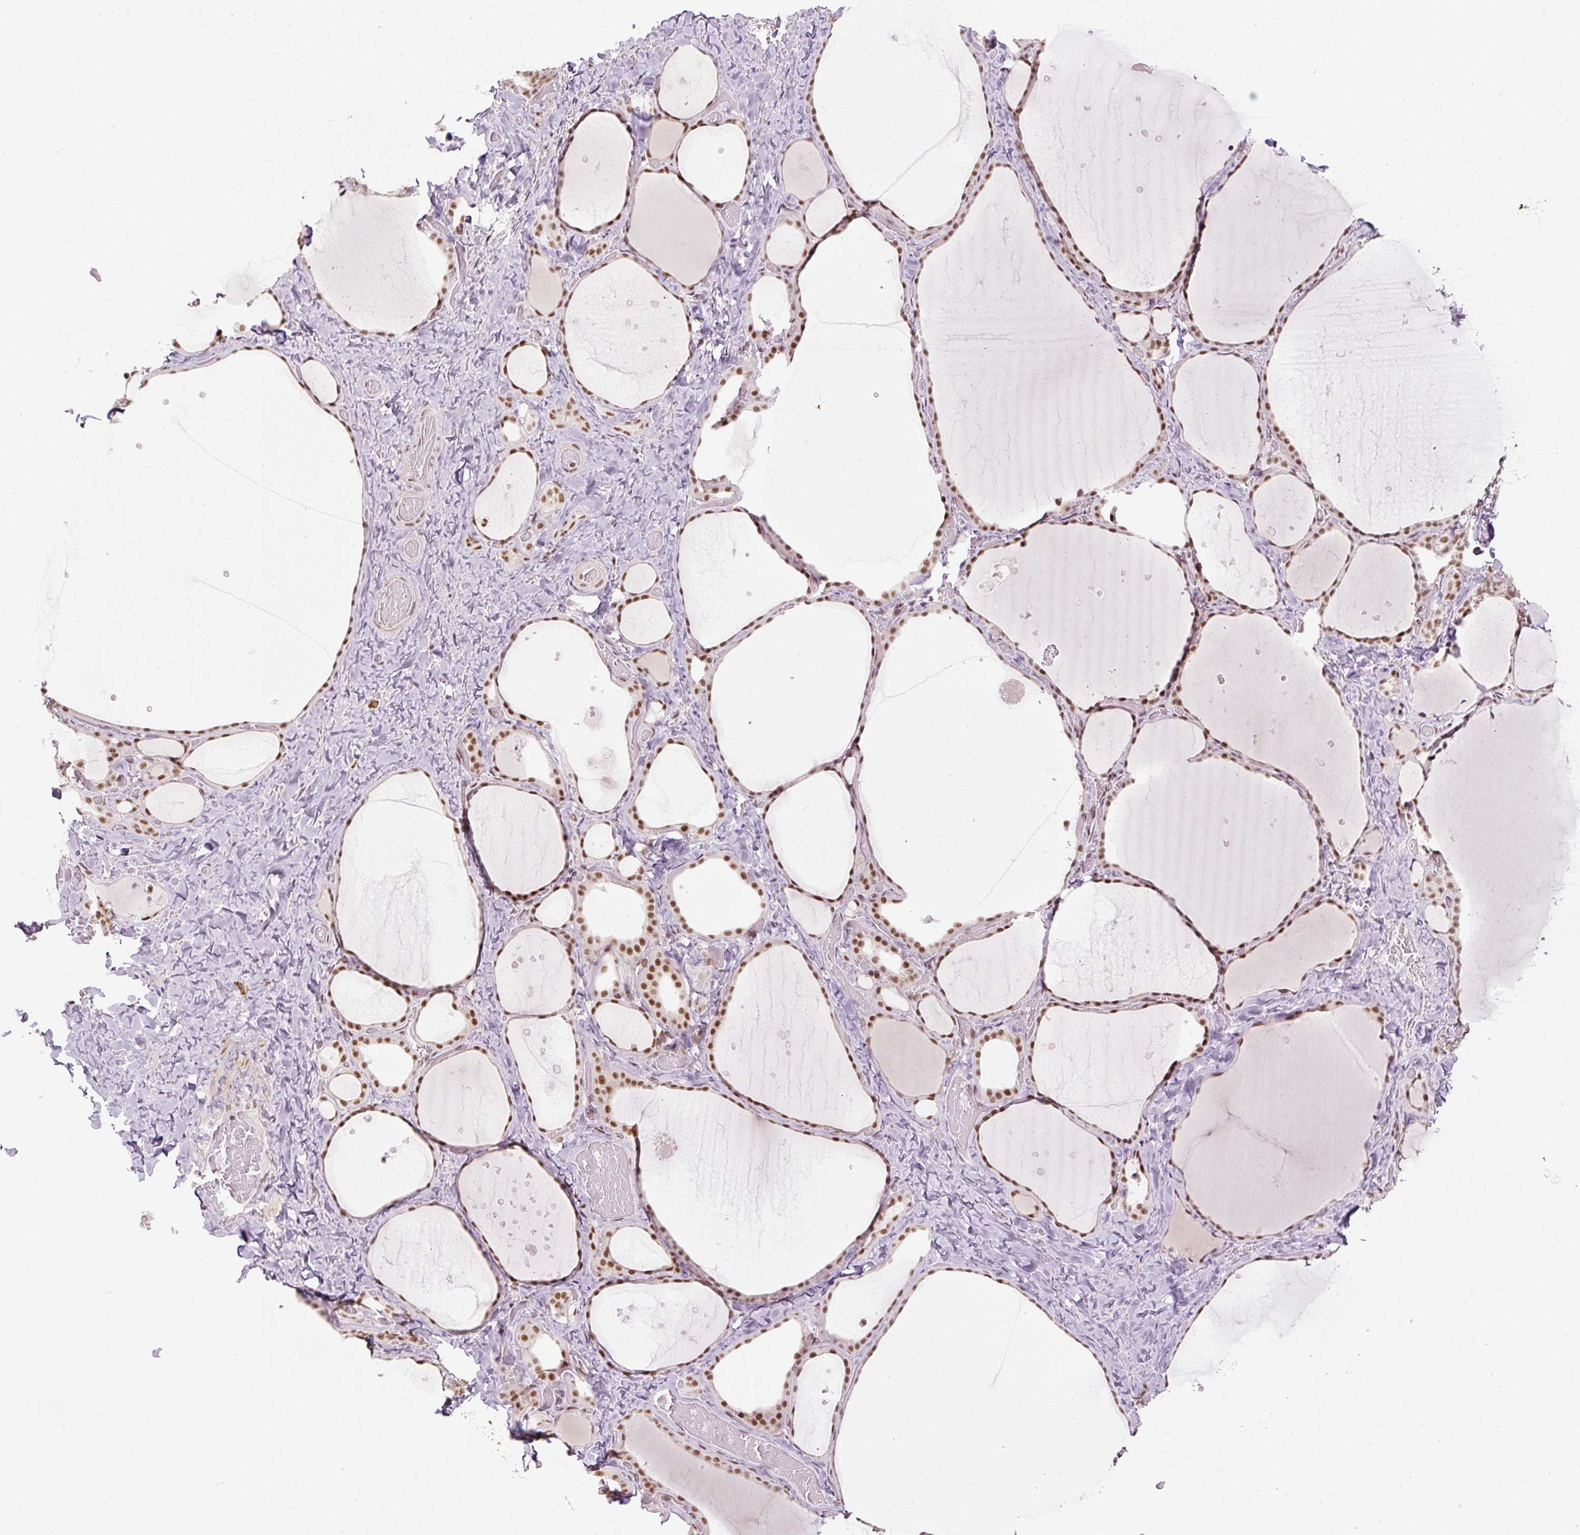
{"staining": {"intensity": "strong", "quantity": ">75%", "location": "nuclear"}, "tissue": "thyroid gland", "cell_type": "Glandular cells", "image_type": "normal", "snomed": [{"axis": "morphology", "description": "Normal tissue, NOS"}, {"axis": "topography", "description": "Thyroid gland"}], "caption": "Human thyroid gland stained with a brown dye shows strong nuclear positive expression in approximately >75% of glandular cells.", "gene": "U2AF2", "patient": {"sex": "female", "age": 36}}